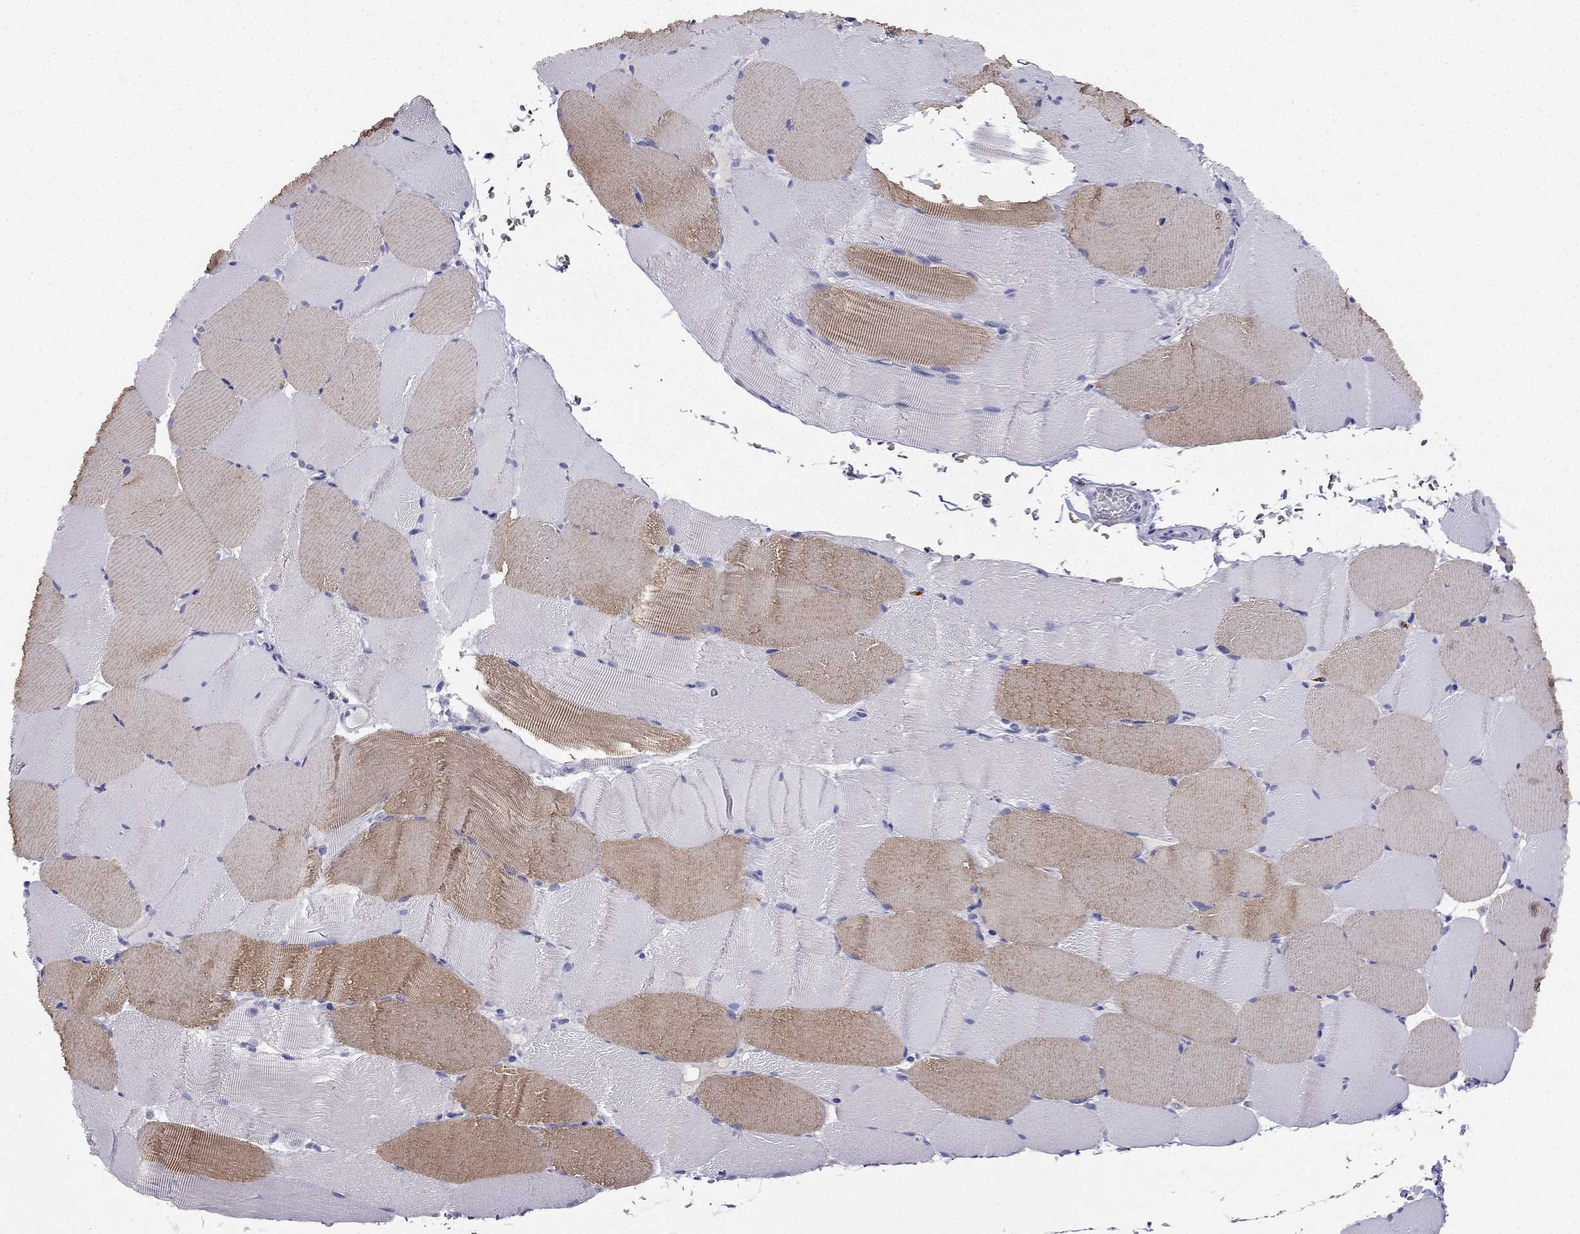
{"staining": {"intensity": "moderate", "quantity": "<25%", "location": "cytoplasmic/membranous"}, "tissue": "skeletal muscle", "cell_type": "Myocytes", "image_type": "normal", "snomed": [{"axis": "morphology", "description": "Normal tissue, NOS"}, {"axis": "topography", "description": "Skeletal muscle"}], "caption": "An image of human skeletal muscle stained for a protein displays moderate cytoplasmic/membranous brown staining in myocytes. Ihc stains the protein in brown and the nuclei are stained blue.", "gene": "NPTX1", "patient": {"sex": "female", "age": 37}}